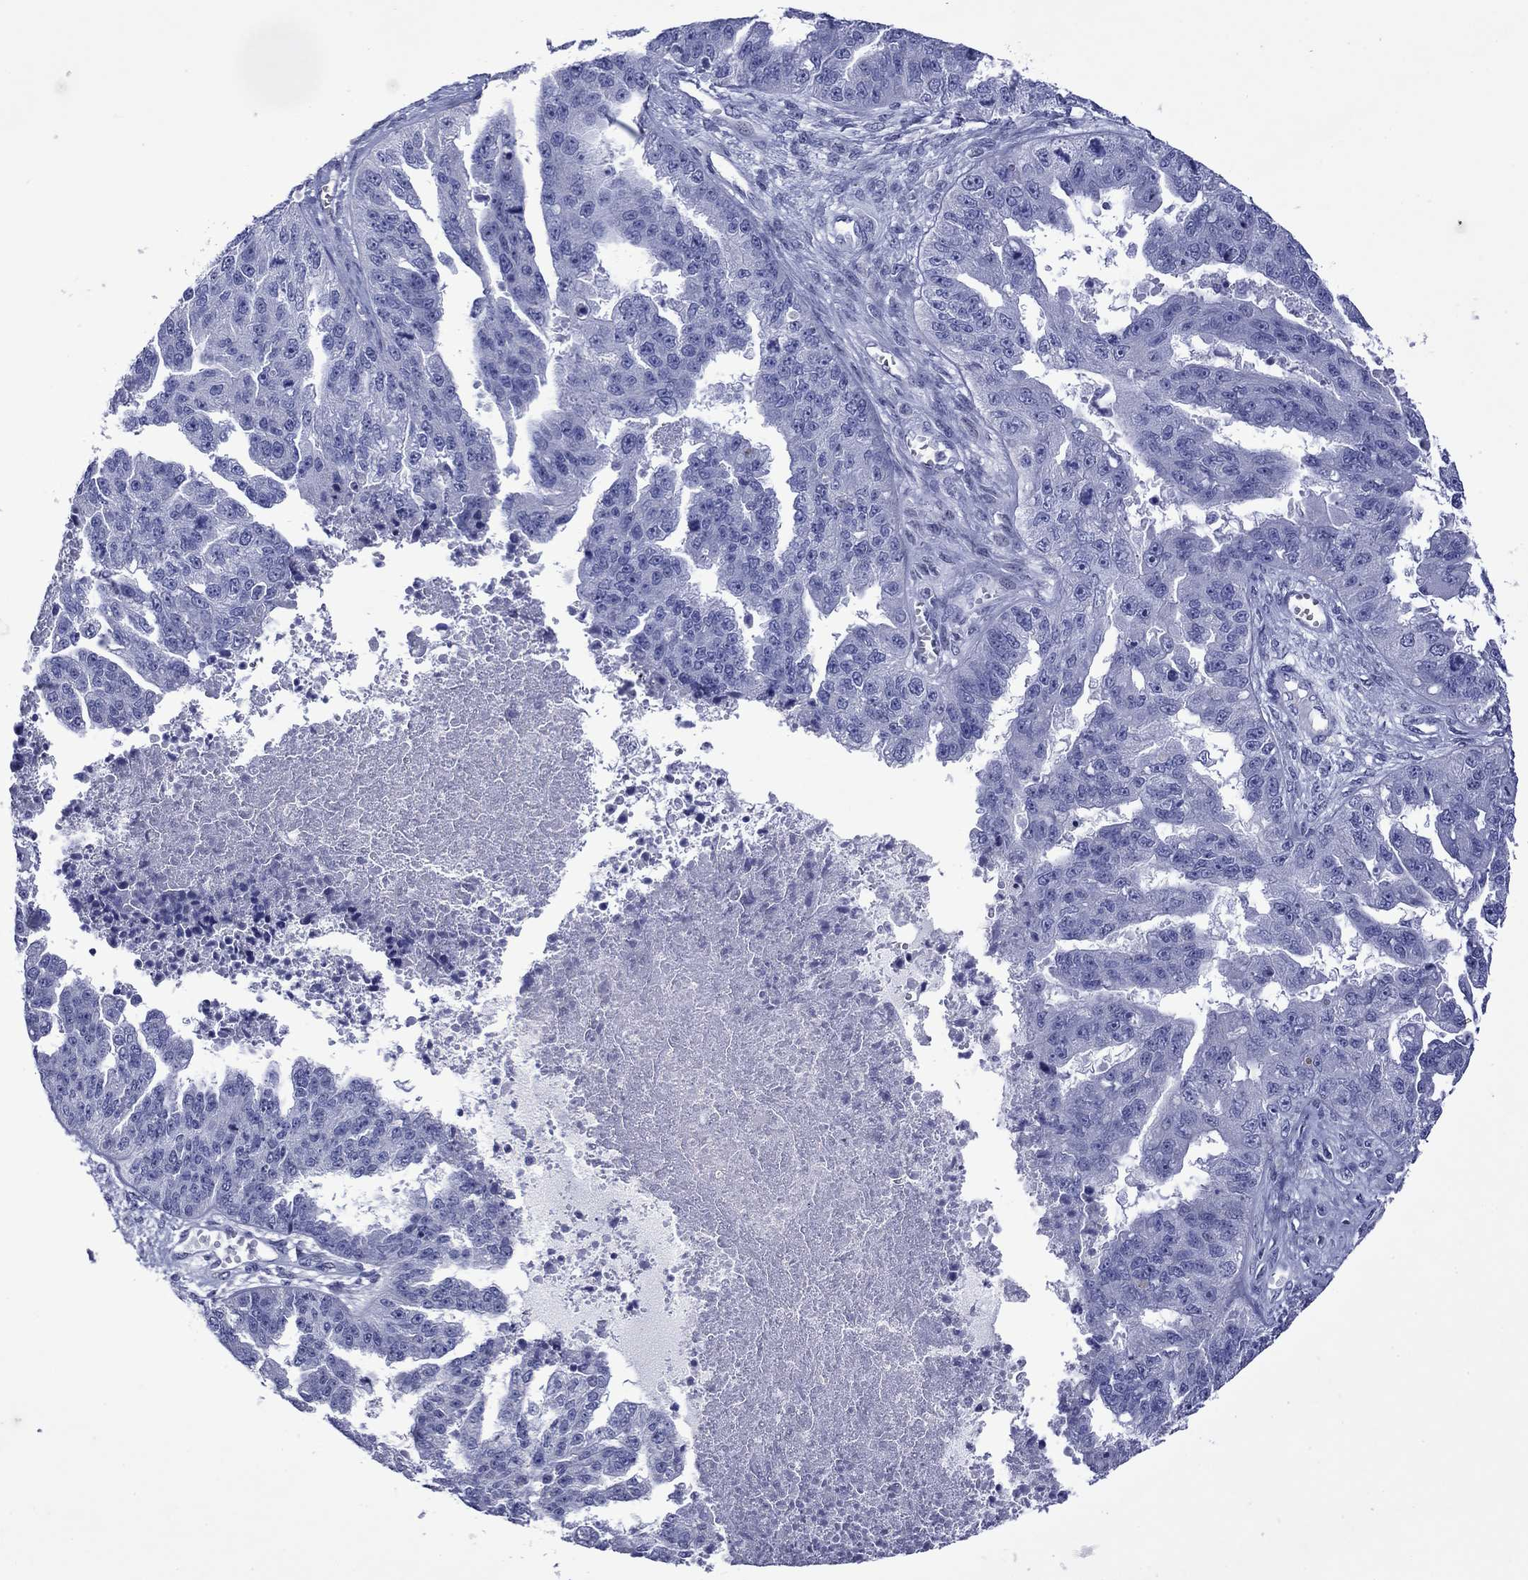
{"staining": {"intensity": "negative", "quantity": "none", "location": "none"}, "tissue": "ovarian cancer", "cell_type": "Tumor cells", "image_type": "cancer", "snomed": [{"axis": "morphology", "description": "Cystadenocarcinoma, serous, NOS"}, {"axis": "topography", "description": "Ovary"}], "caption": "Tumor cells show no significant expression in serous cystadenocarcinoma (ovarian).", "gene": "PIWIL1", "patient": {"sex": "female", "age": 58}}